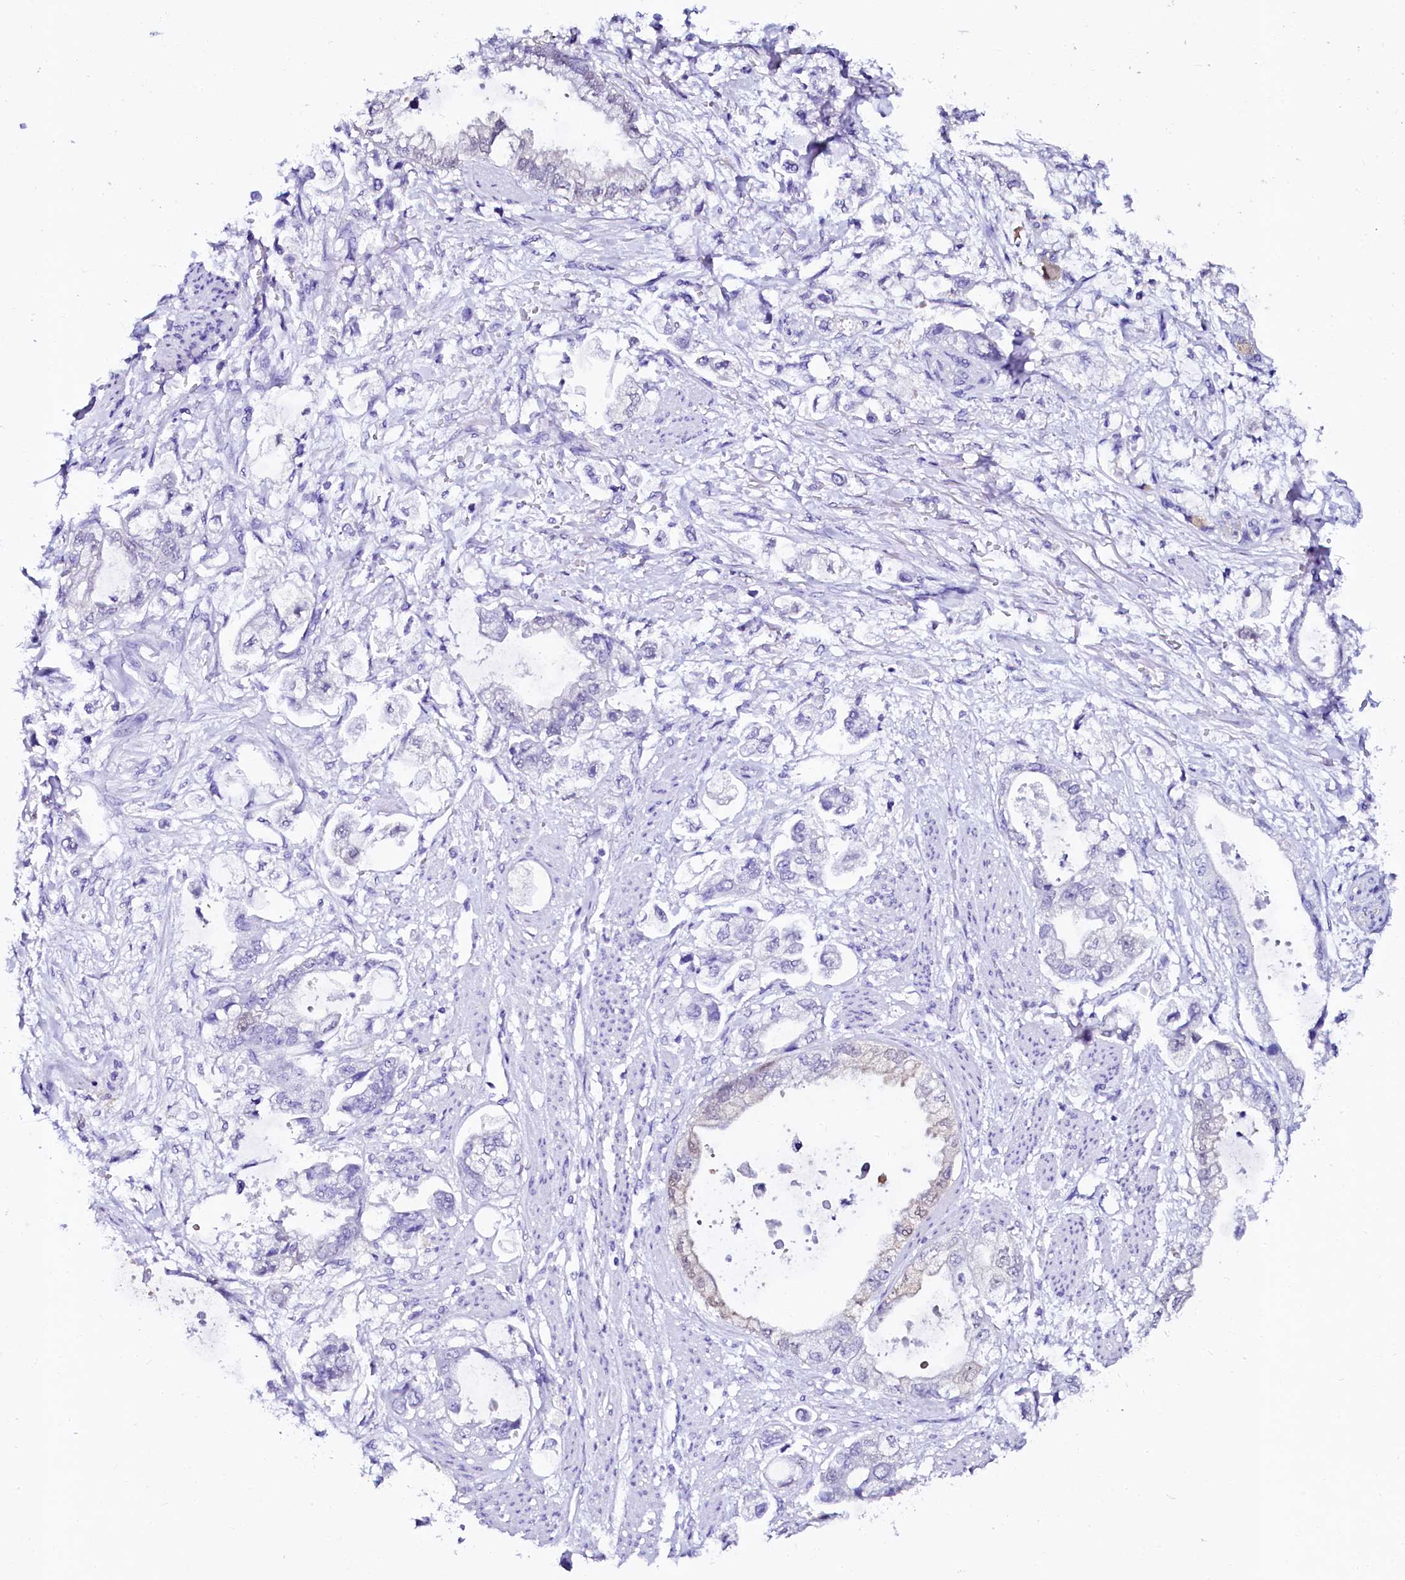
{"staining": {"intensity": "negative", "quantity": "none", "location": "none"}, "tissue": "stomach cancer", "cell_type": "Tumor cells", "image_type": "cancer", "snomed": [{"axis": "morphology", "description": "Adenocarcinoma, NOS"}, {"axis": "topography", "description": "Stomach"}], "caption": "The image demonstrates no significant positivity in tumor cells of stomach adenocarcinoma. (DAB immunohistochemistry (IHC), high magnification).", "gene": "SORD", "patient": {"sex": "male", "age": 62}}